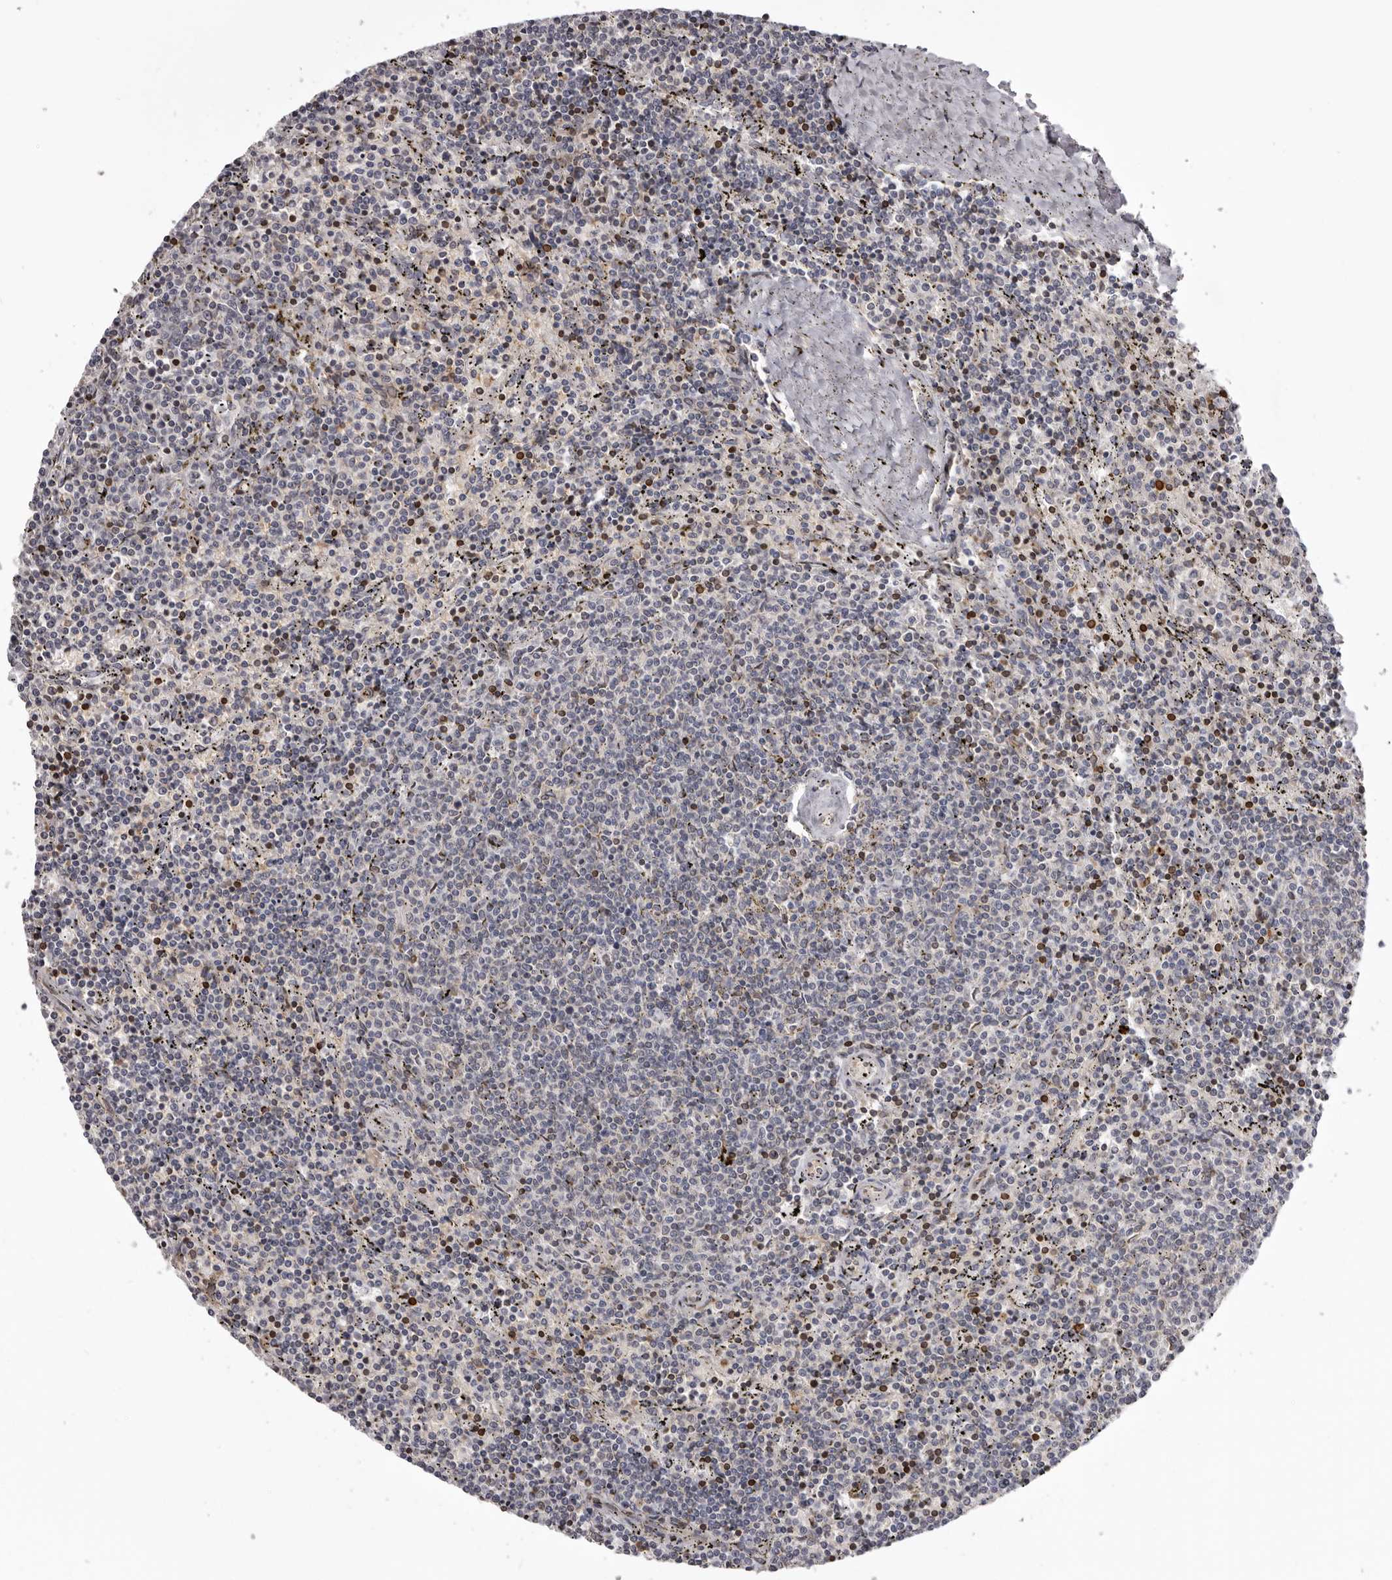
{"staining": {"intensity": "negative", "quantity": "none", "location": "none"}, "tissue": "lymphoma", "cell_type": "Tumor cells", "image_type": "cancer", "snomed": [{"axis": "morphology", "description": "Malignant lymphoma, non-Hodgkin's type, Low grade"}, {"axis": "topography", "description": "Spleen"}], "caption": "The photomicrograph shows no staining of tumor cells in malignant lymphoma, non-Hodgkin's type (low-grade). Brightfield microscopy of IHC stained with DAB (3,3'-diaminobenzidine) (brown) and hematoxylin (blue), captured at high magnification.", "gene": "C4orf3", "patient": {"sex": "female", "age": 50}}